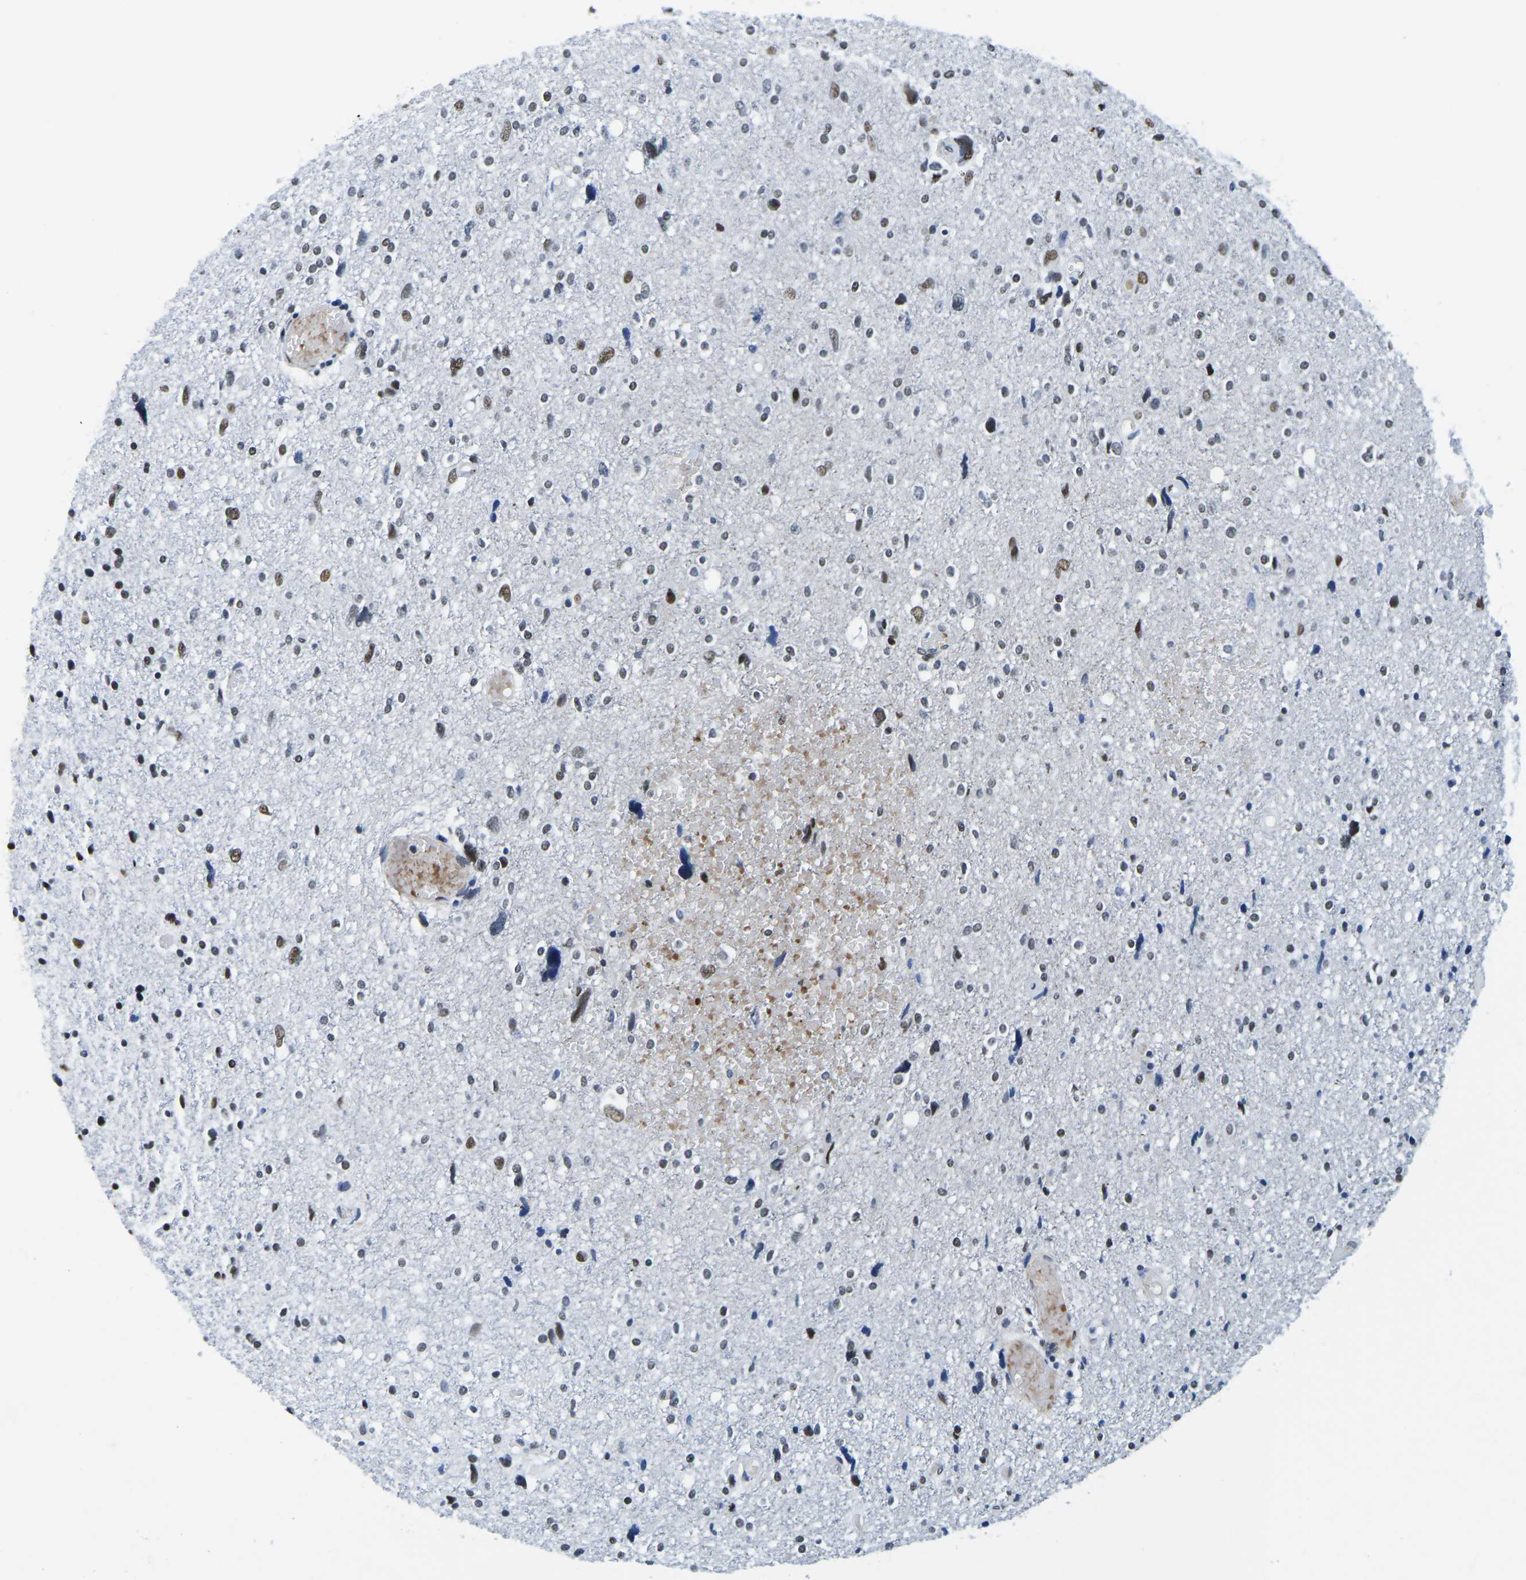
{"staining": {"intensity": "moderate", "quantity": ">75%", "location": "nuclear"}, "tissue": "glioma", "cell_type": "Tumor cells", "image_type": "cancer", "snomed": [{"axis": "morphology", "description": "Glioma, malignant, High grade"}, {"axis": "topography", "description": "Brain"}], "caption": "Moderate nuclear staining for a protein is present in approximately >75% of tumor cells of malignant glioma (high-grade) using immunohistochemistry.", "gene": "UBA1", "patient": {"sex": "female", "age": 59}}